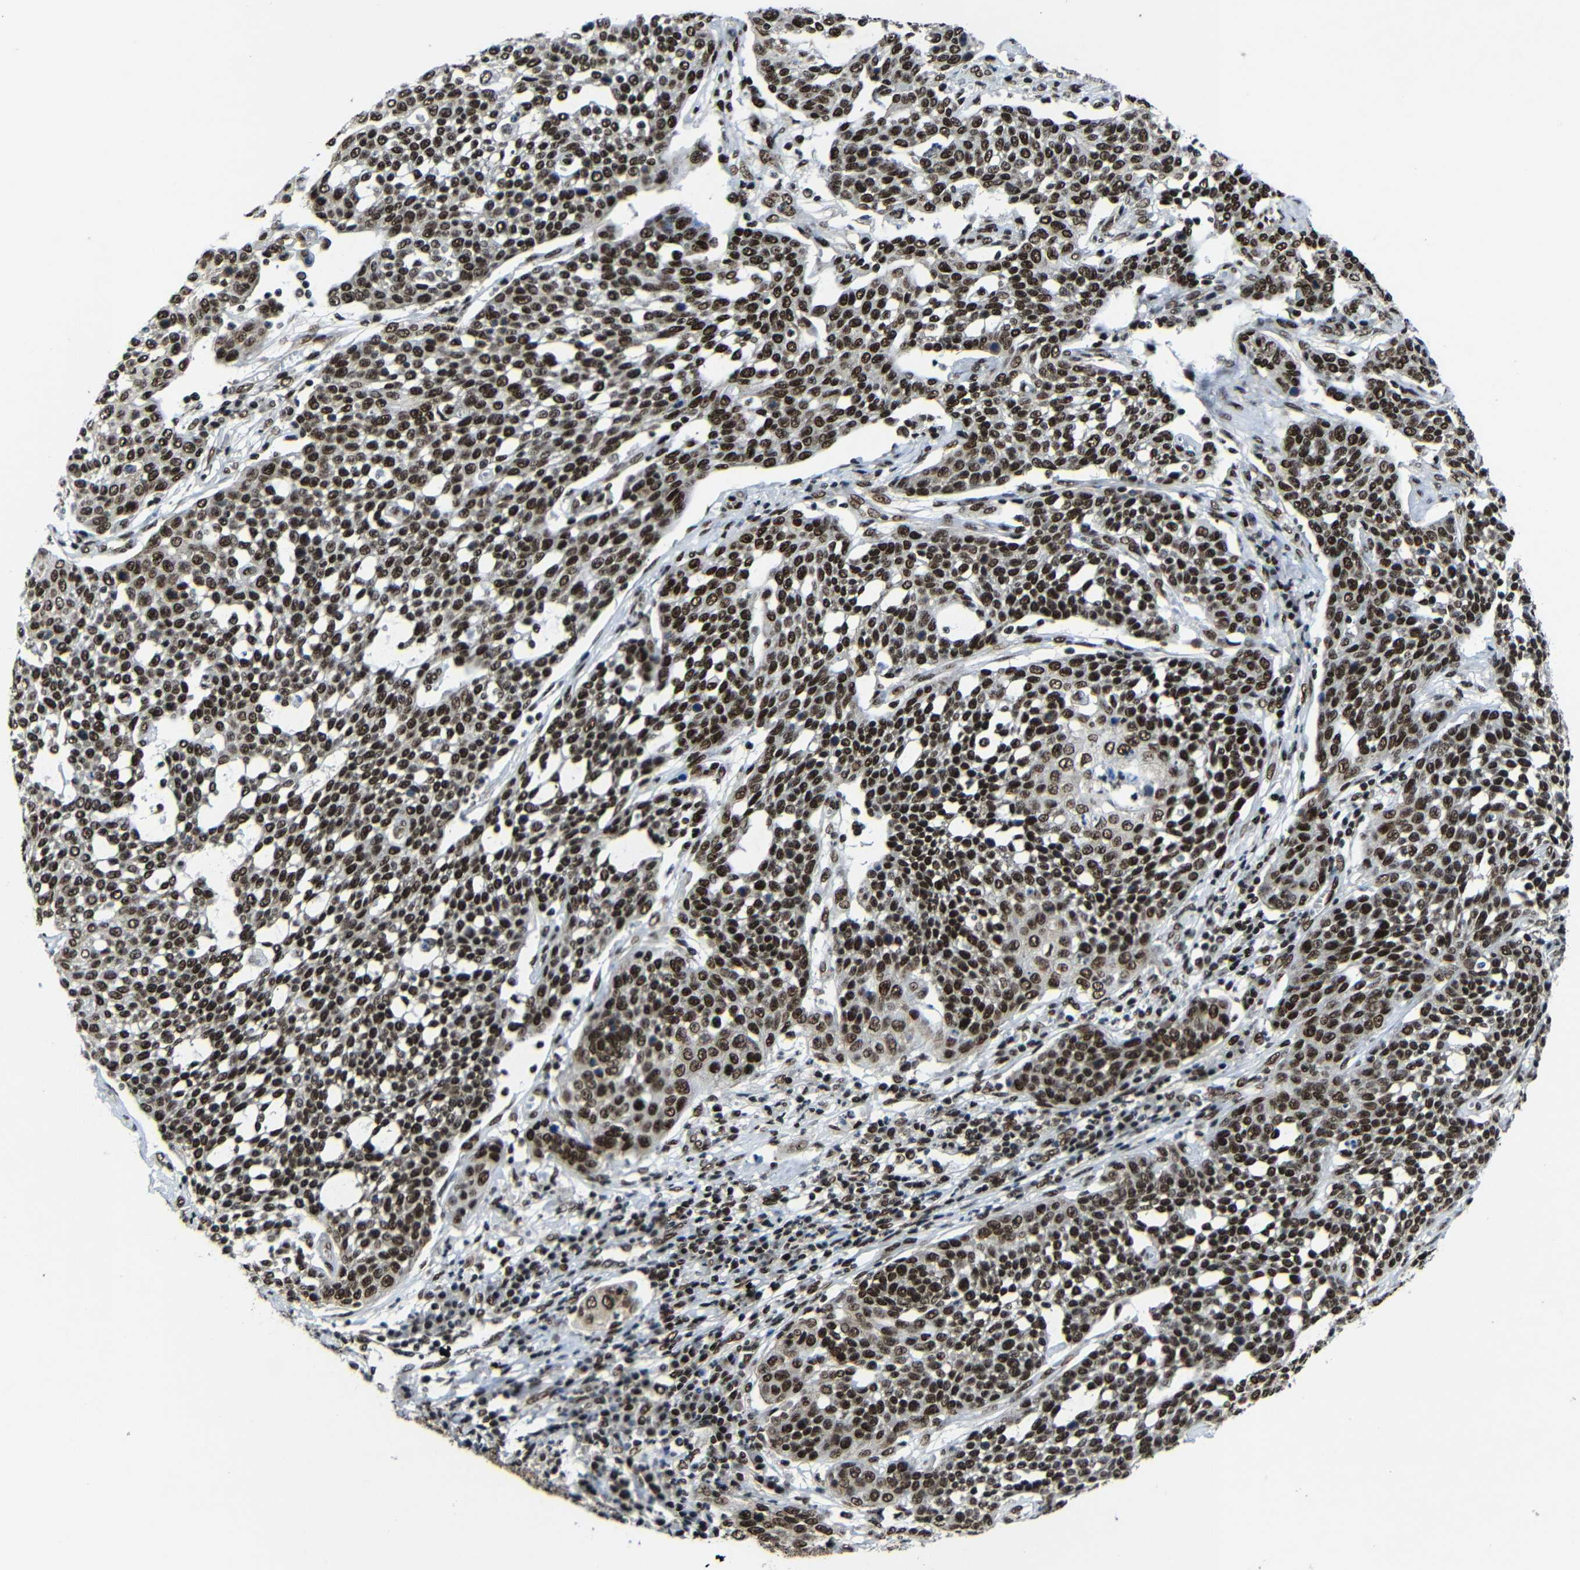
{"staining": {"intensity": "strong", "quantity": ">75%", "location": "nuclear"}, "tissue": "cervical cancer", "cell_type": "Tumor cells", "image_type": "cancer", "snomed": [{"axis": "morphology", "description": "Squamous cell carcinoma, NOS"}, {"axis": "topography", "description": "Cervix"}], "caption": "Squamous cell carcinoma (cervical) was stained to show a protein in brown. There is high levels of strong nuclear staining in approximately >75% of tumor cells.", "gene": "PTBP1", "patient": {"sex": "female", "age": 34}}